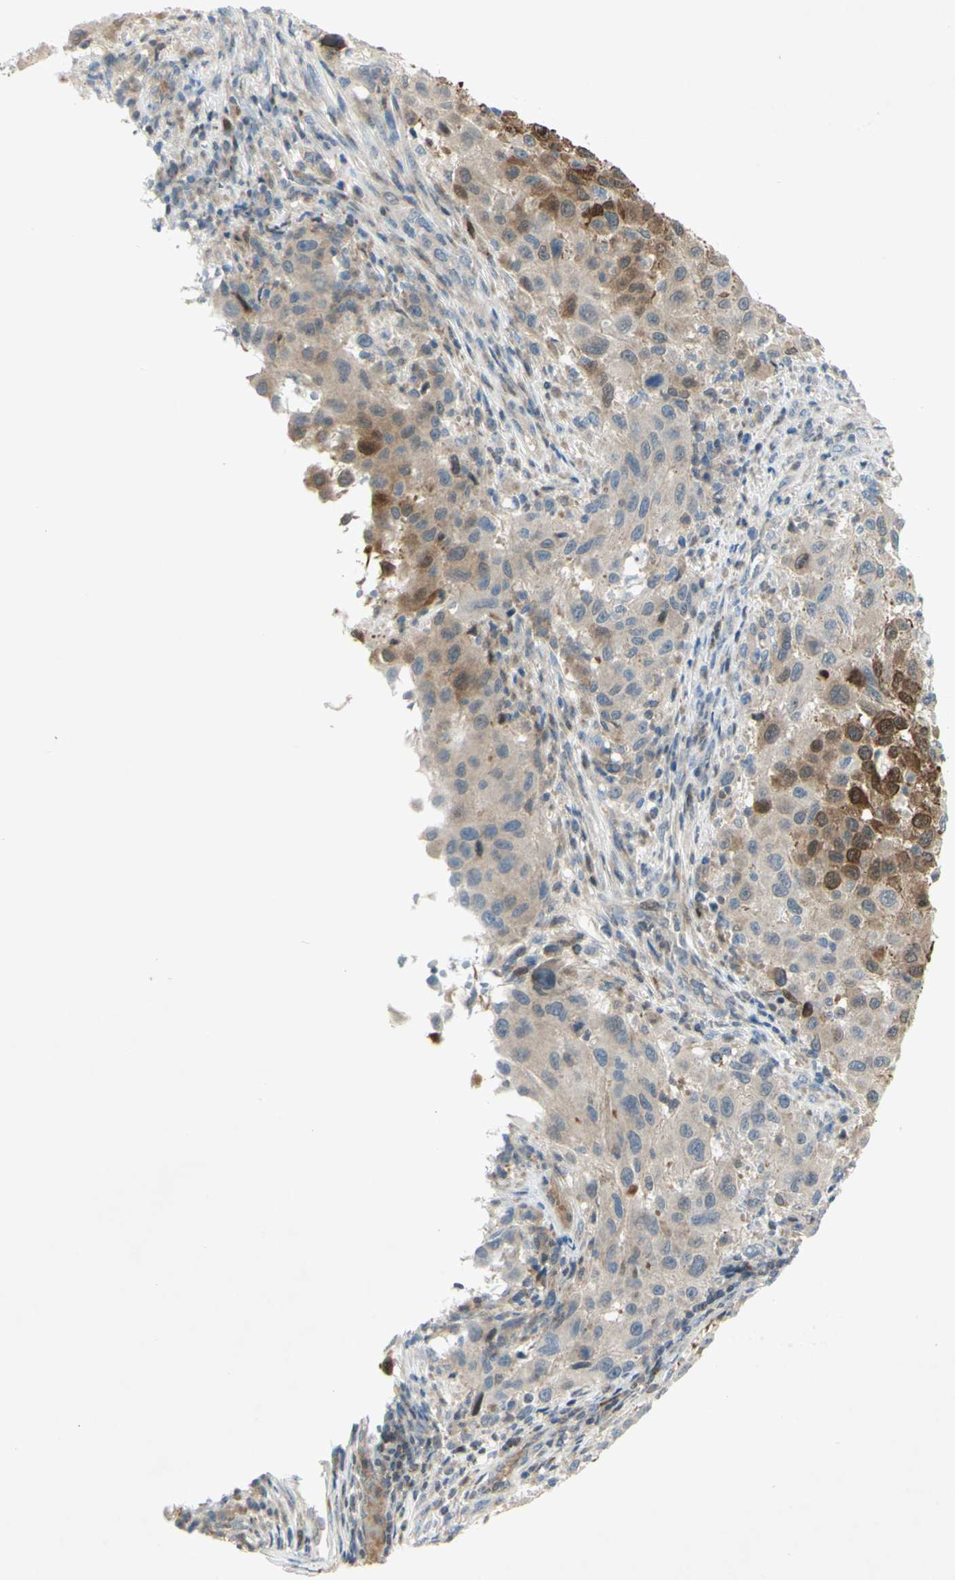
{"staining": {"intensity": "strong", "quantity": "25%-75%", "location": "cytoplasmic/membranous"}, "tissue": "melanoma", "cell_type": "Tumor cells", "image_type": "cancer", "snomed": [{"axis": "morphology", "description": "Malignant melanoma, Metastatic site"}, {"axis": "topography", "description": "Lymph node"}], "caption": "Immunohistochemical staining of melanoma displays strong cytoplasmic/membranous protein staining in approximately 25%-75% of tumor cells.", "gene": "C1orf159", "patient": {"sex": "male", "age": 61}}